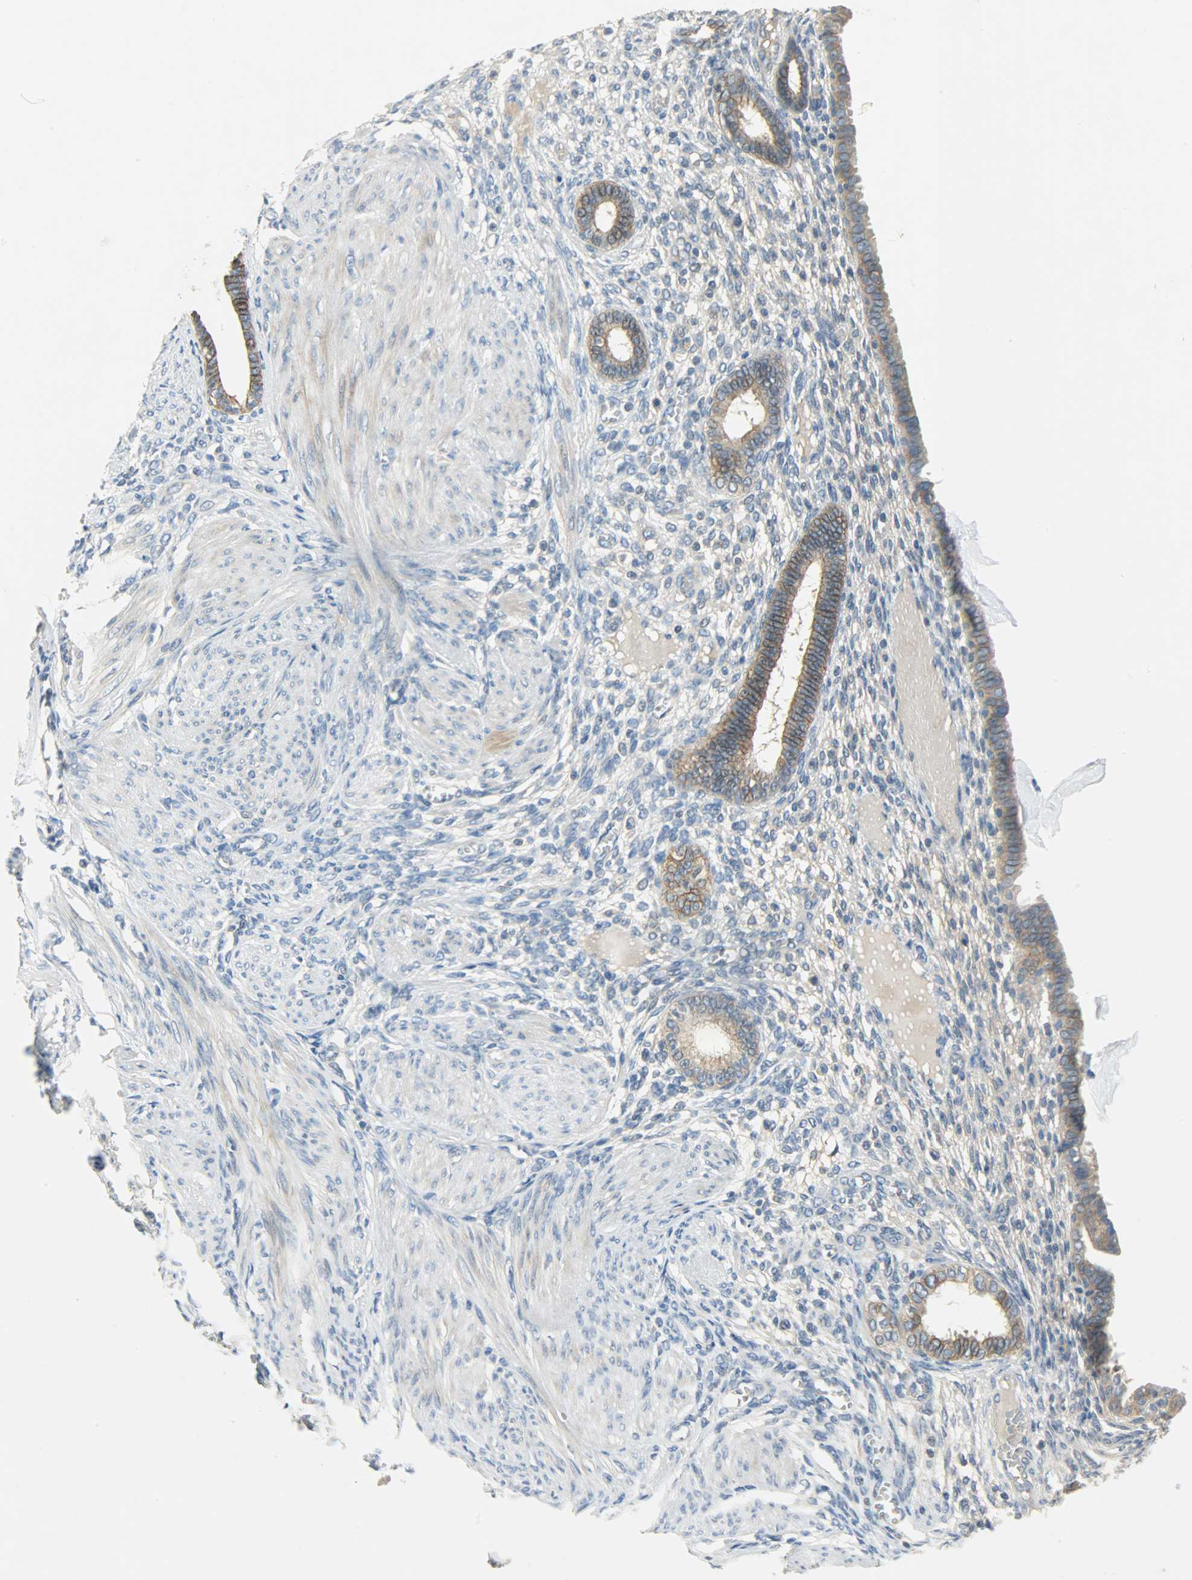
{"staining": {"intensity": "negative", "quantity": "none", "location": "none"}, "tissue": "endometrium", "cell_type": "Cells in endometrial stroma", "image_type": "normal", "snomed": [{"axis": "morphology", "description": "Normal tissue, NOS"}, {"axis": "topography", "description": "Endometrium"}], "caption": "Immunohistochemistry (IHC) photomicrograph of benign human endometrium stained for a protein (brown), which shows no staining in cells in endometrial stroma.", "gene": "DSG2", "patient": {"sex": "female", "age": 72}}